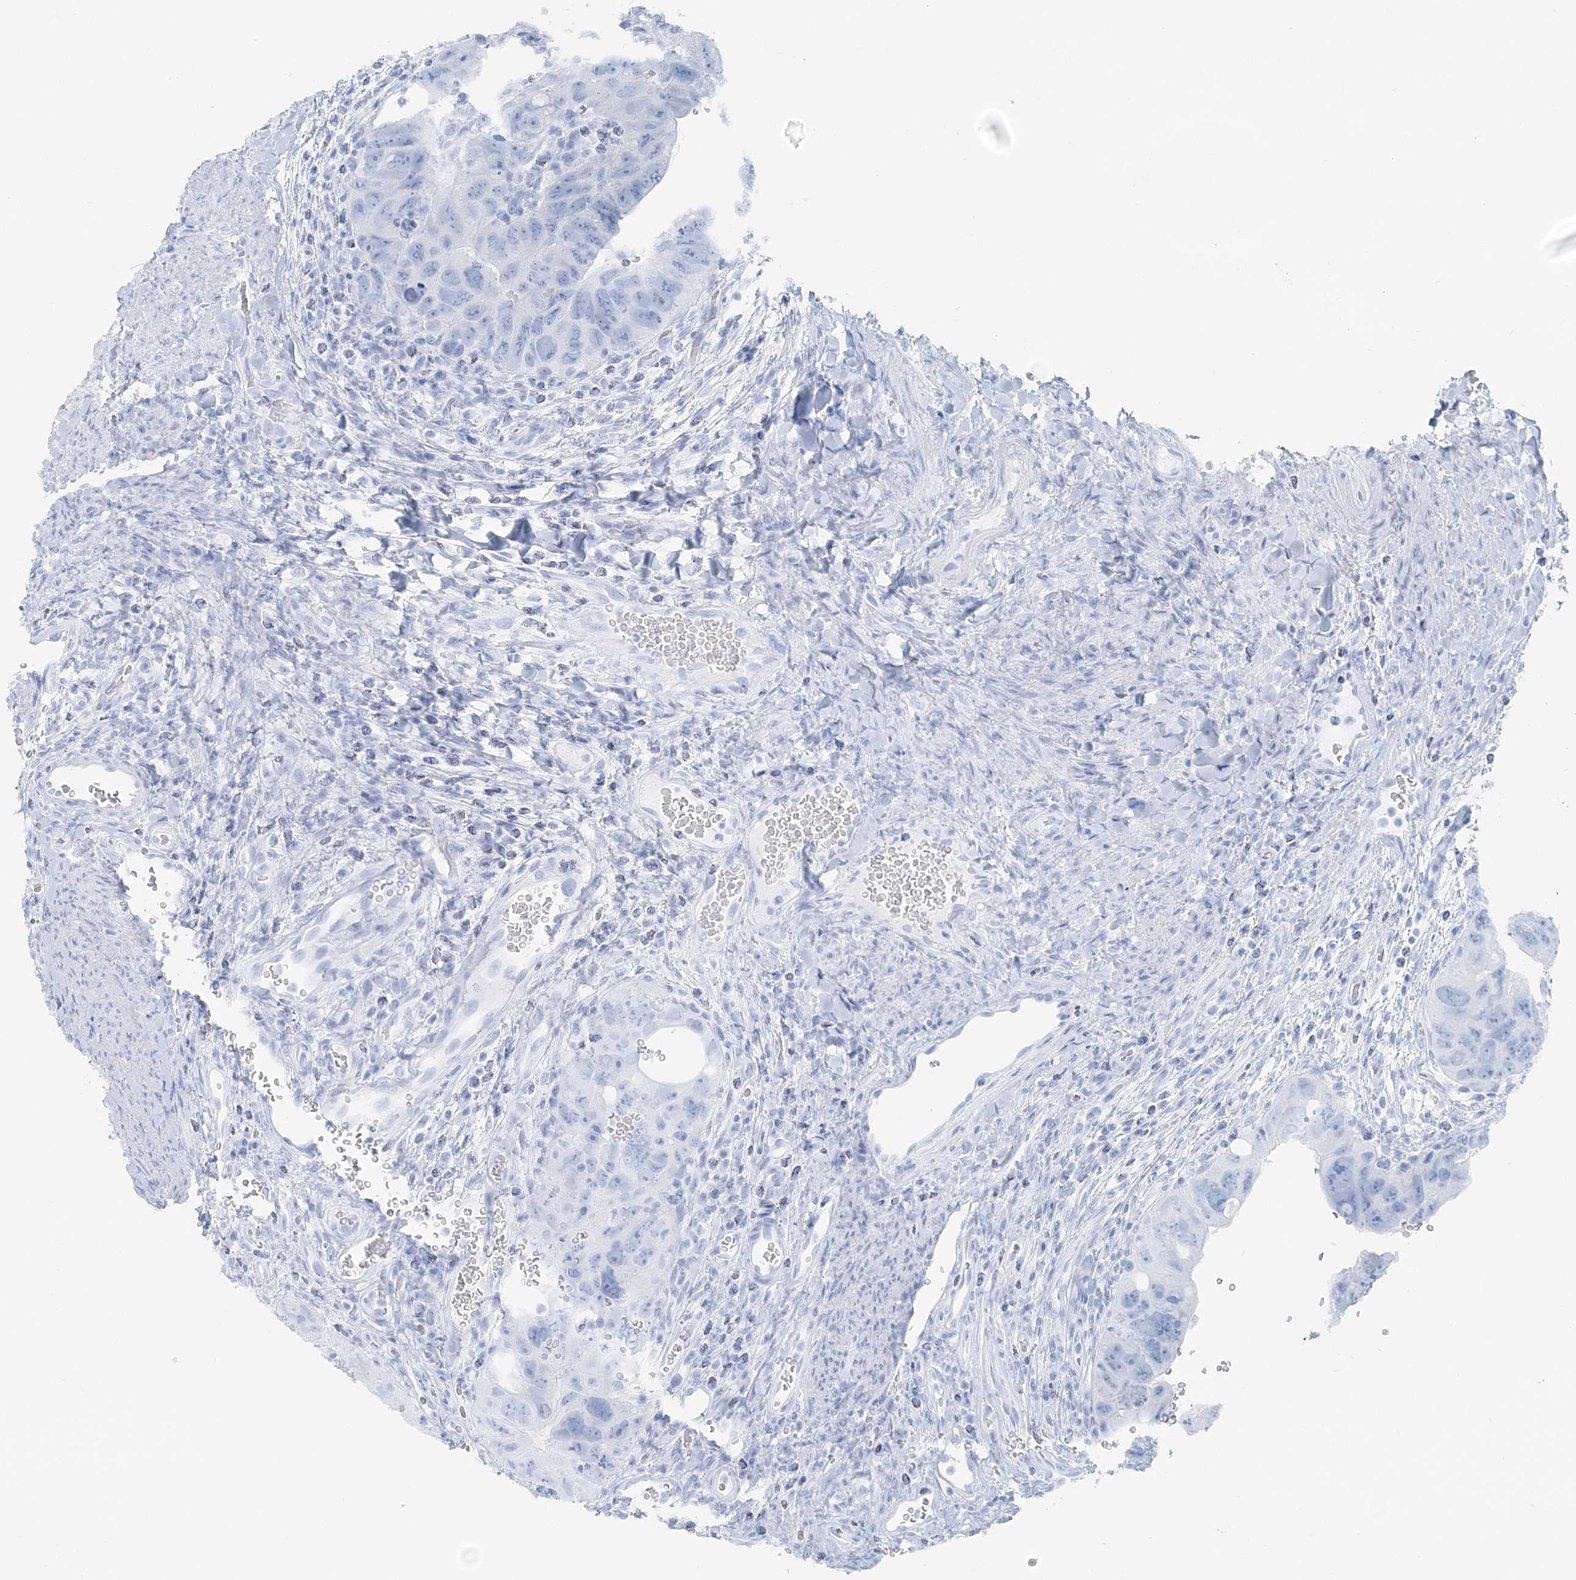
{"staining": {"intensity": "negative", "quantity": "none", "location": "none"}, "tissue": "colorectal cancer", "cell_type": "Tumor cells", "image_type": "cancer", "snomed": [{"axis": "morphology", "description": "Adenocarcinoma, NOS"}, {"axis": "topography", "description": "Rectum"}], "caption": "IHC image of colorectal cancer stained for a protein (brown), which demonstrates no staining in tumor cells.", "gene": "ATP11A", "patient": {"sex": "male", "age": 59}}